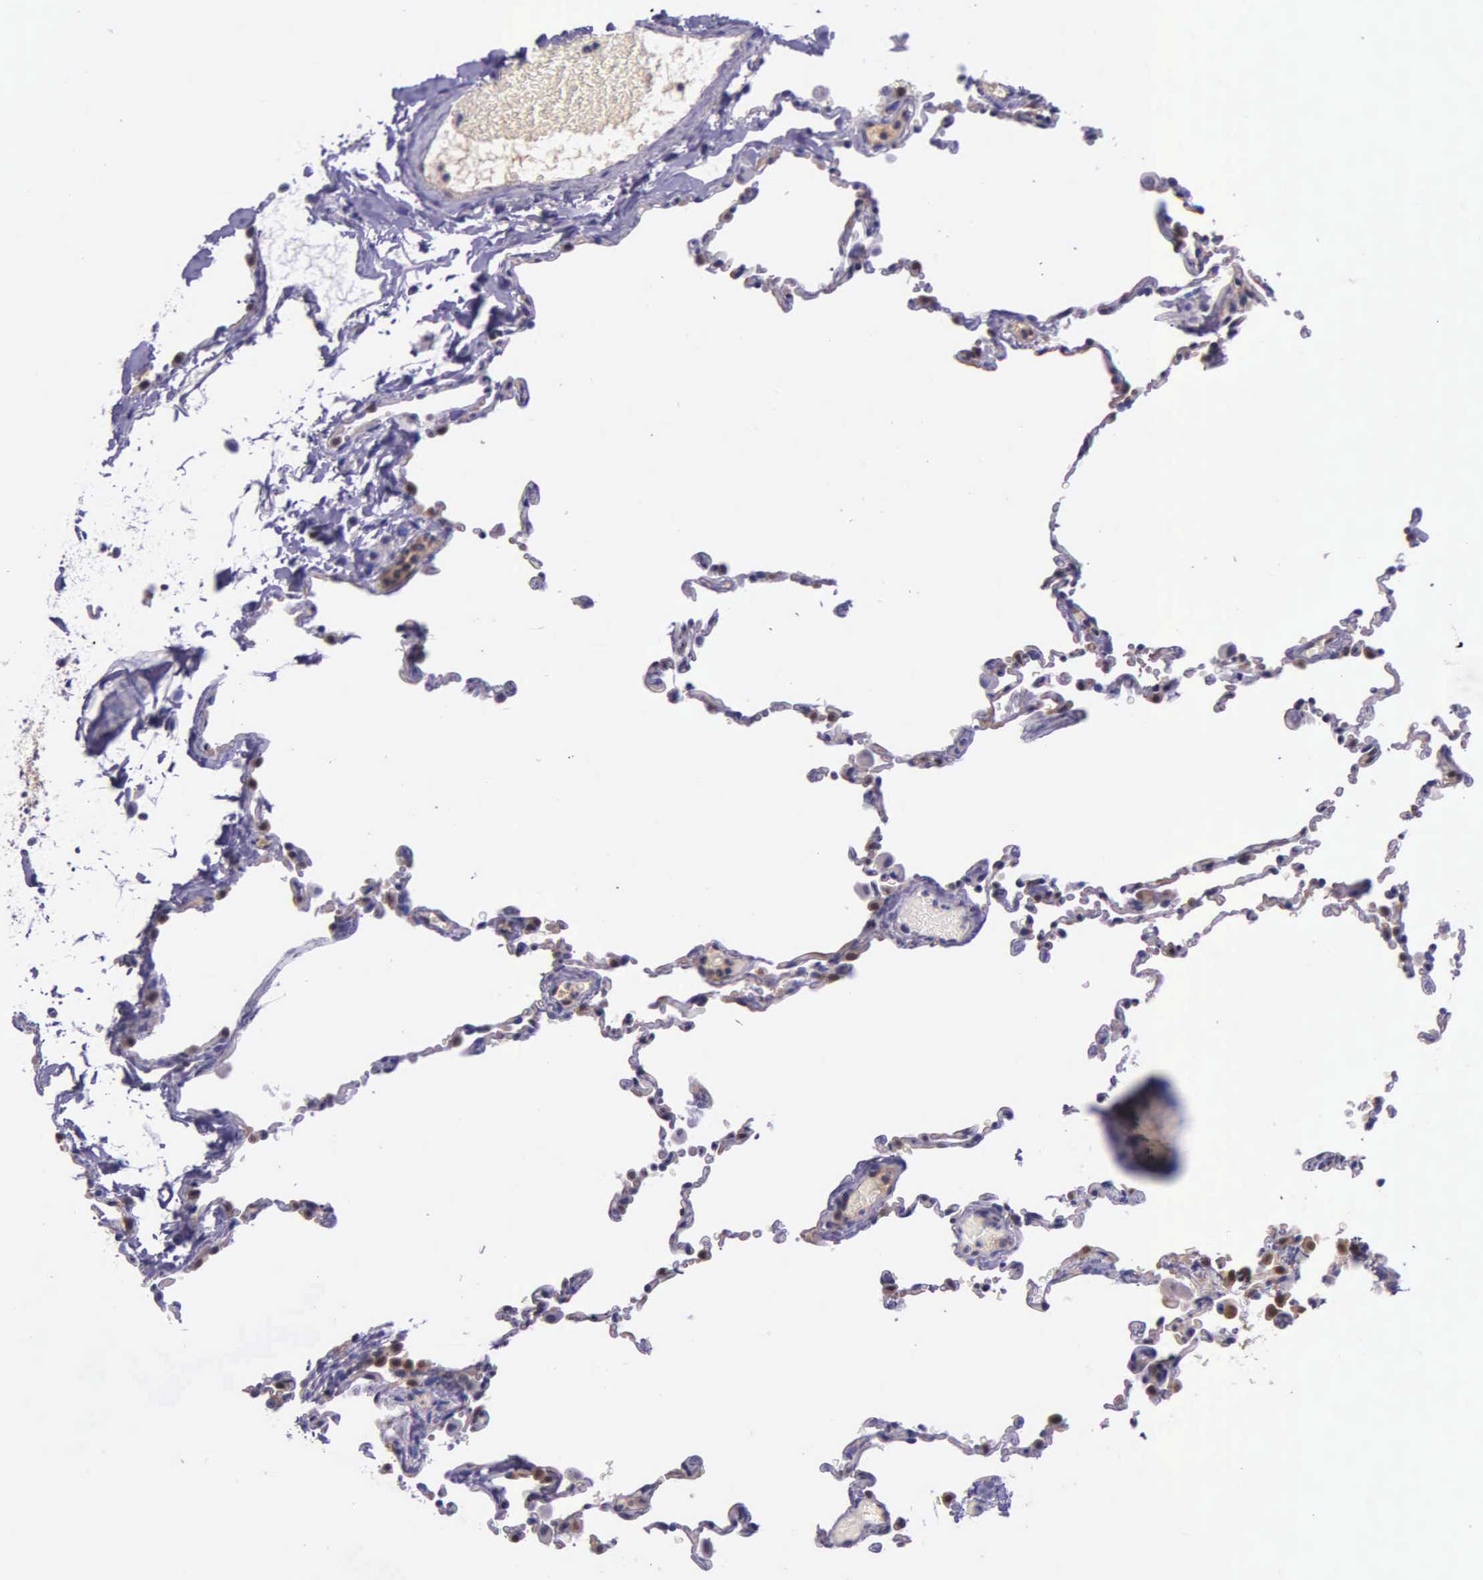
{"staining": {"intensity": "weak", "quantity": "25%-75%", "location": "nuclear"}, "tissue": "lung", "cell_type": "Alveolar cells", "image_type": "normal", "snomed": [{"axis": "morphology", "description": "Normal tissue, NOS"}, {"axis": "topography", "description": "Lung"}], "caption": "Weak nuclear positivity for a protein is appreciated in approximately 25%-75% of alveolar cells of unremarkable lung using IHC.", "gene": "GMPR2", "patient": {"sex": "female", "age": 61}}